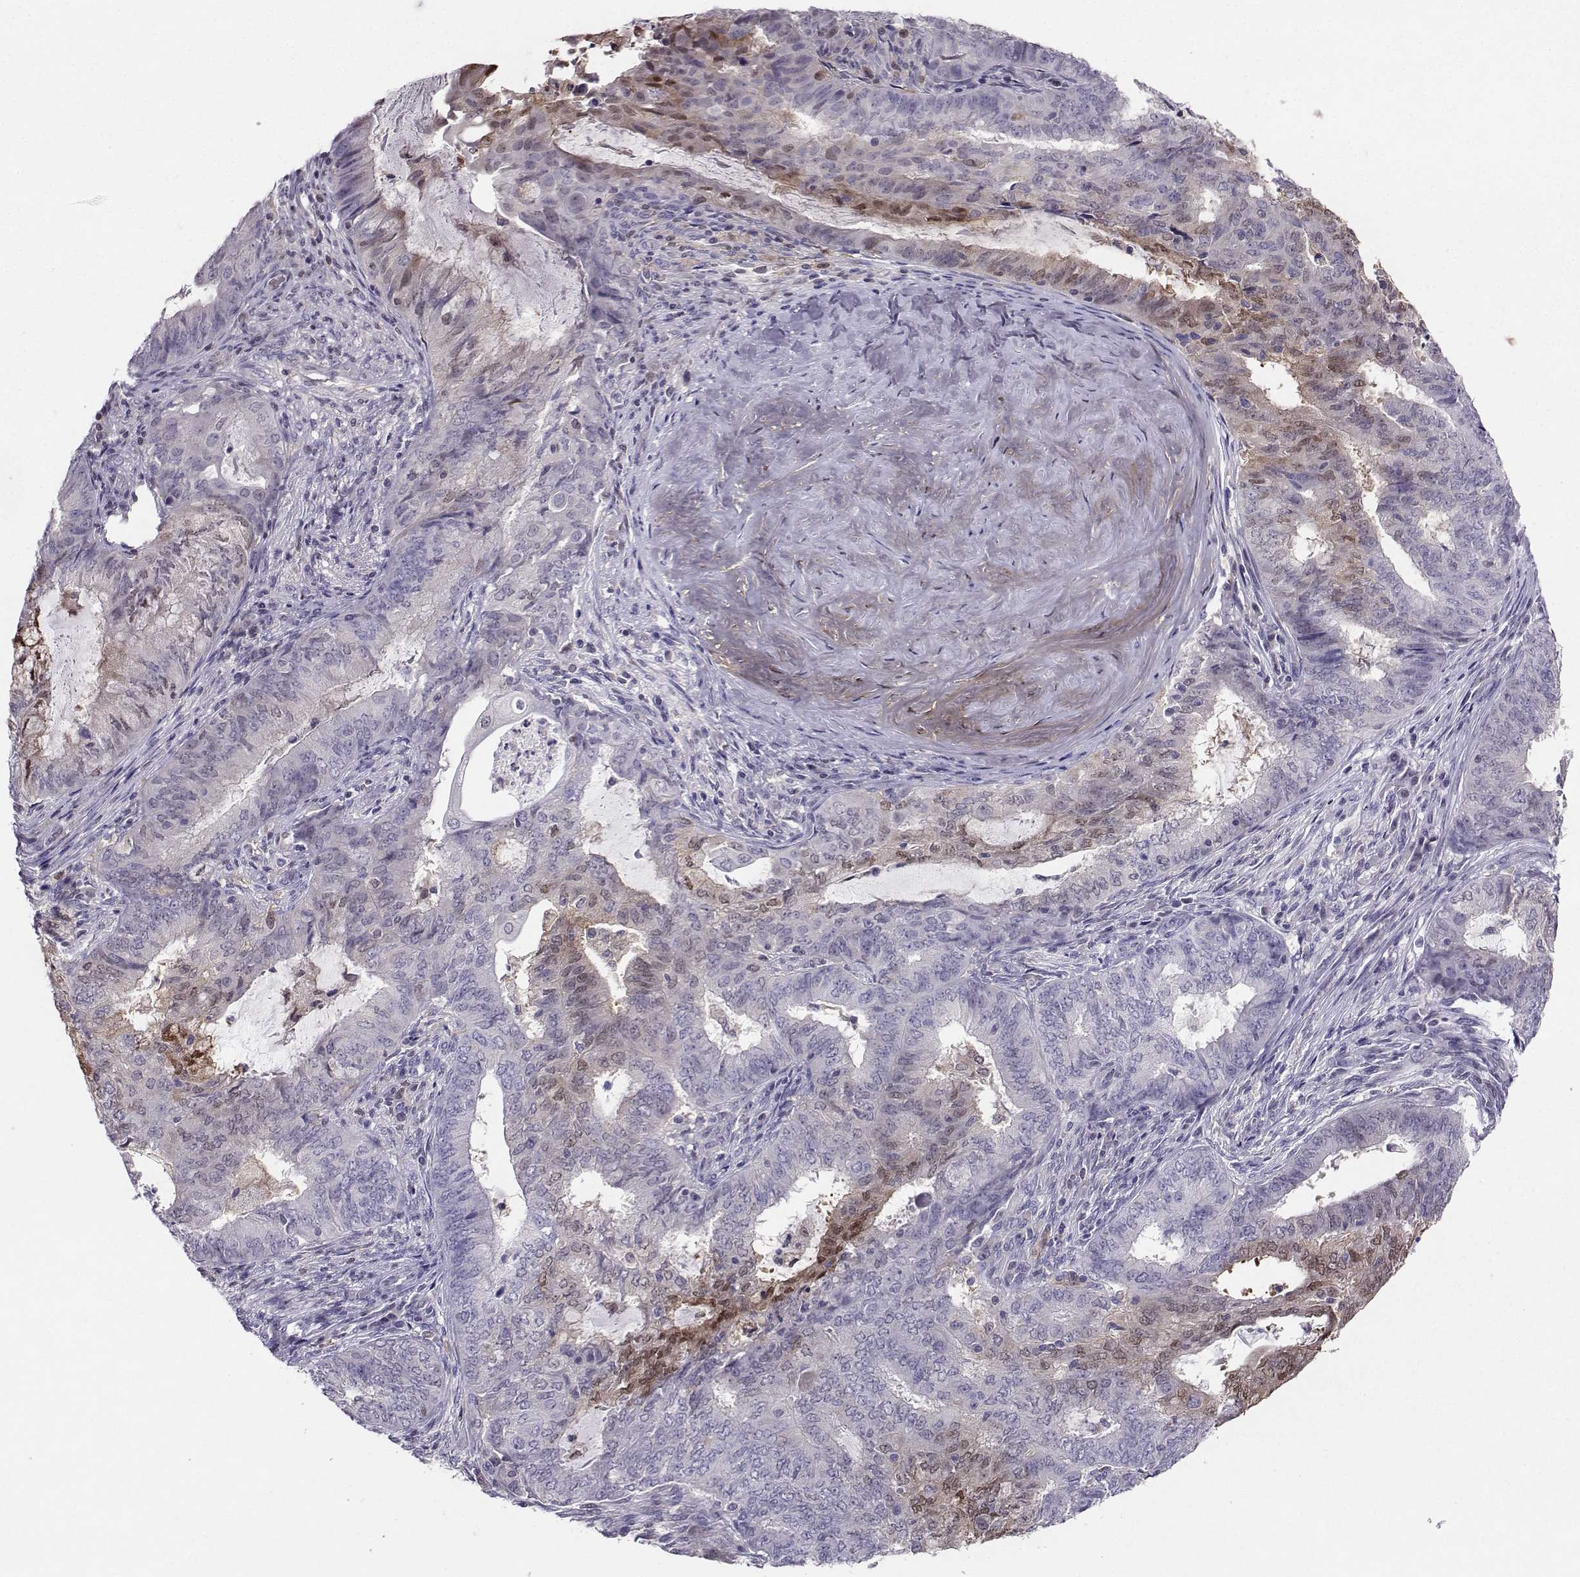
{"staining": {"intensity": "weak", "quantity": "<25%", "location": "cytoplasmic/membranous"}, "tissue": "endometrial cancer", "cell_type": "Tumor cells", "image_type": "cancer", "snomed": [{"axis": "morphology", "description": "Adenocarcinoma, NOS"}, {"axis": "topography", "description": "Endometrium"}], "caption": "Immunohistochemistry histopathology image of human endometrial cancer stained for a protein (brown), which displays no expression in tumor cells.", "gene": "PGK1", "patient": {"sex": "female", "age": 62}}